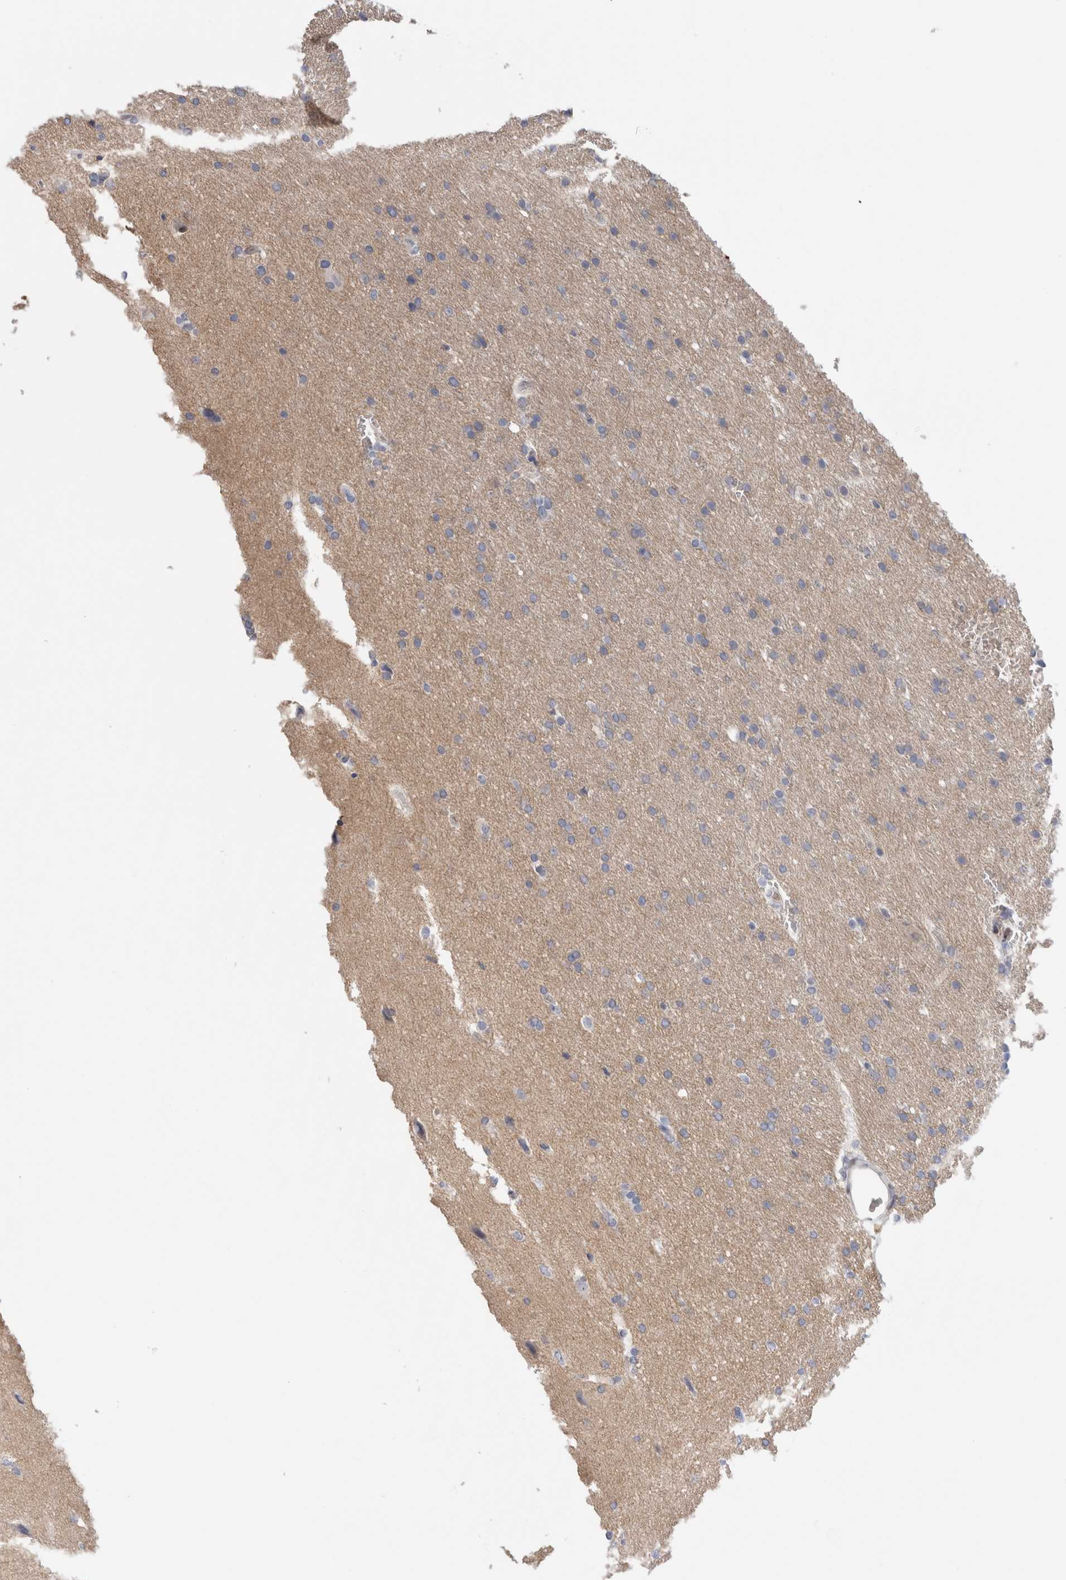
{"staining": {"intensity": "negative", "quantity": "none", "location": "none"}, "tissue": "glioma", "cell_type": "Tumor cells", "image_type": "cancer", "snomed": [{"axis": "morphology", "description": "Glioma, malignant, Low grade"}, {"axis": "topography", "description": "Brain"}], "caption": "Immunohistochemistry micrograph of neoplastic tissue: human malignant low-grade glioma stained with DAB demonstrates no significant protein expression in tumor cells. (DAB immunohistochemistry (IHC) visualized using brightfield microscopy, high magnification).", "gene": "DMTN", "patient": {"sex": "female", "age": 37}}